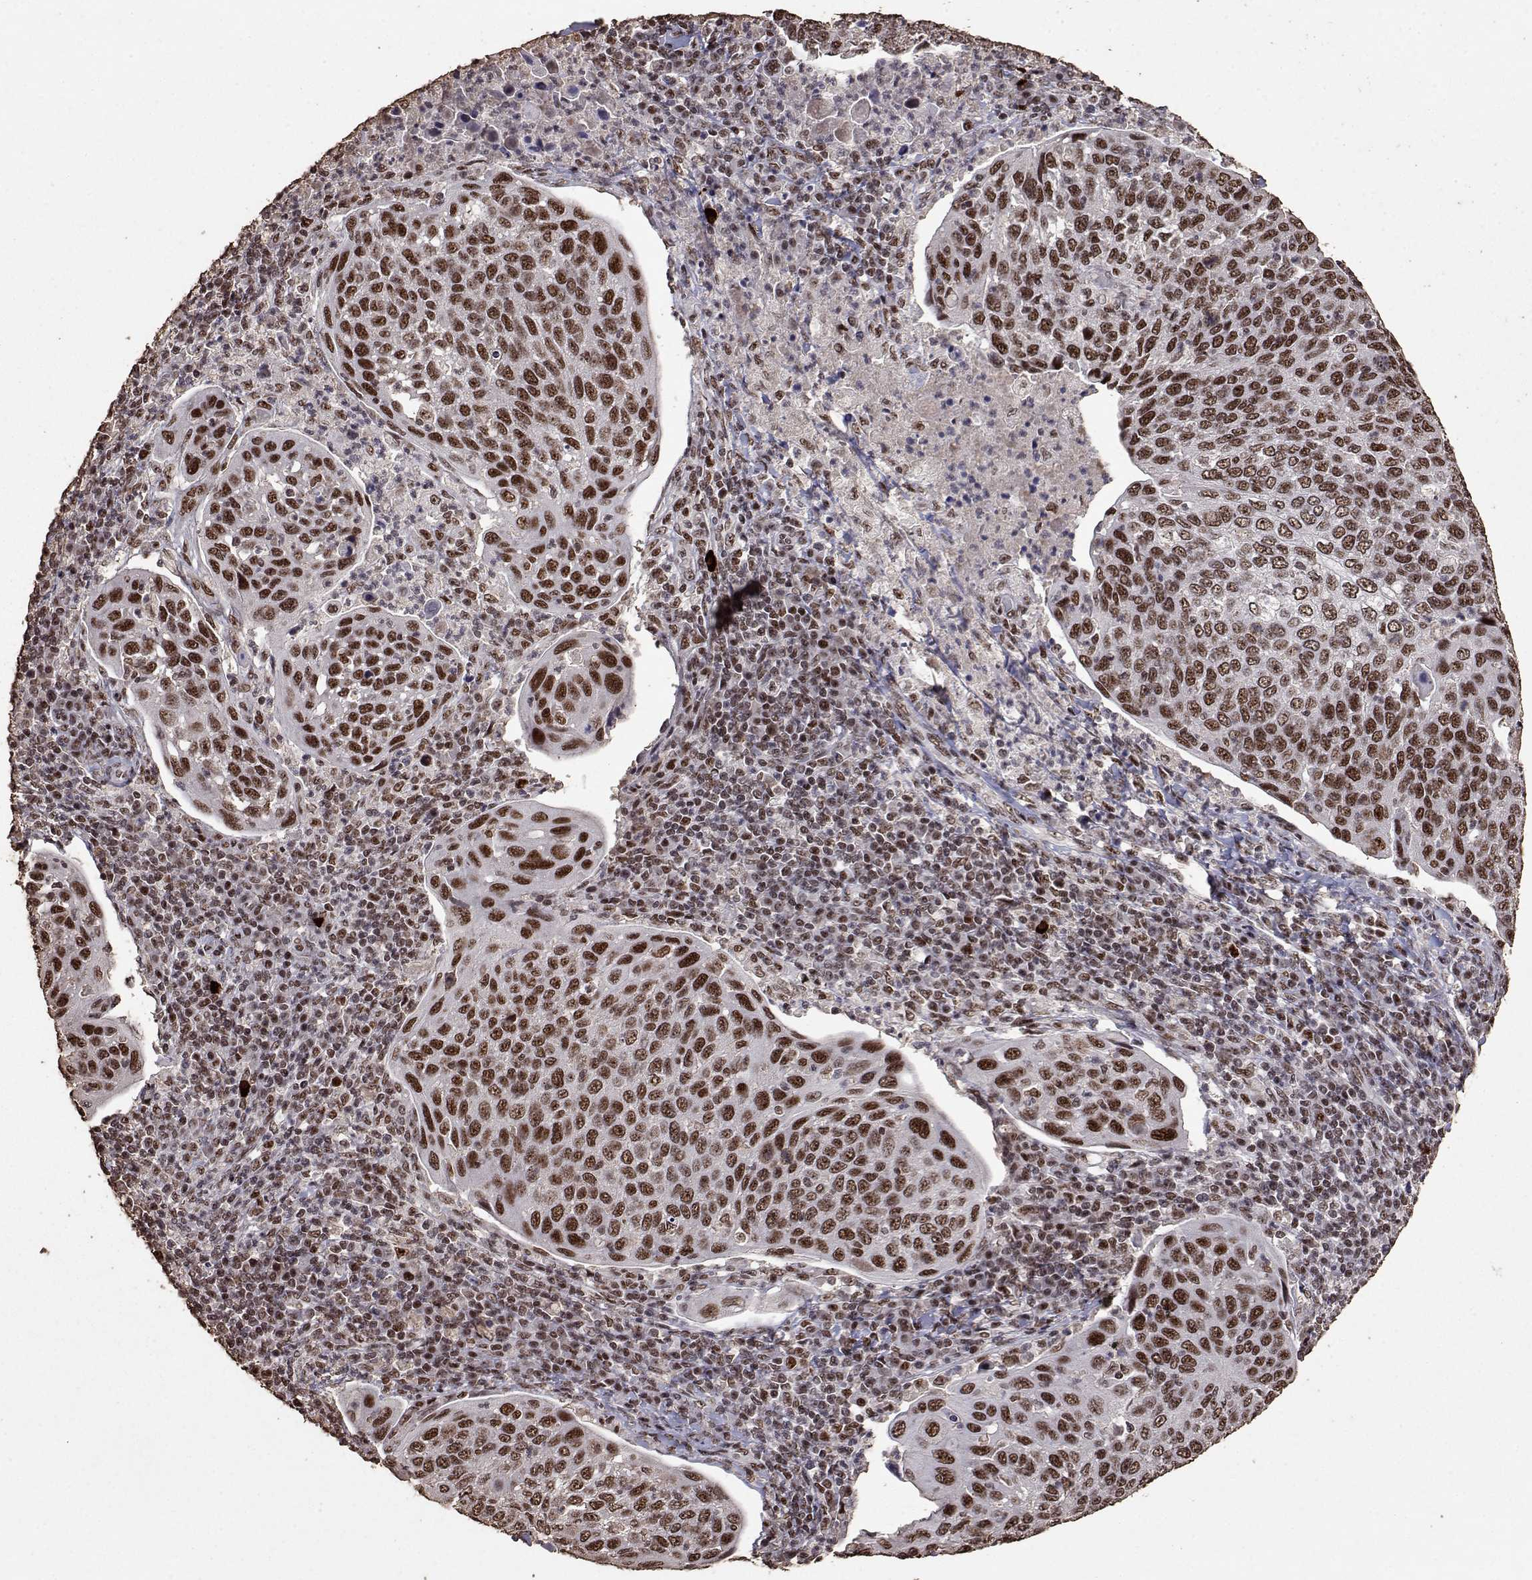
{"staining": {"intensity": "strong", "quantity": ">75%", "location": "nuclear"}, "tissue": "cervical cancer", "cell_type": "Tumor cells", "image_type": "cancer", "snomed": [{"axis": "morphology", "description": "Squamous cell carcinoma, NOS"}, {"axis": "topography", "description": "Cervix"}], "caption": "Protein staining by immunohistochemistry shows strong nuclear expression in approximately >75% of tumor cells in cervical cancer (squamous cell carcinoma). (brown staining indicates protein expression, while blue staining denotes nuclei).", "gene": "TOE1", "patient": {"sex": "female", "age": 54}}